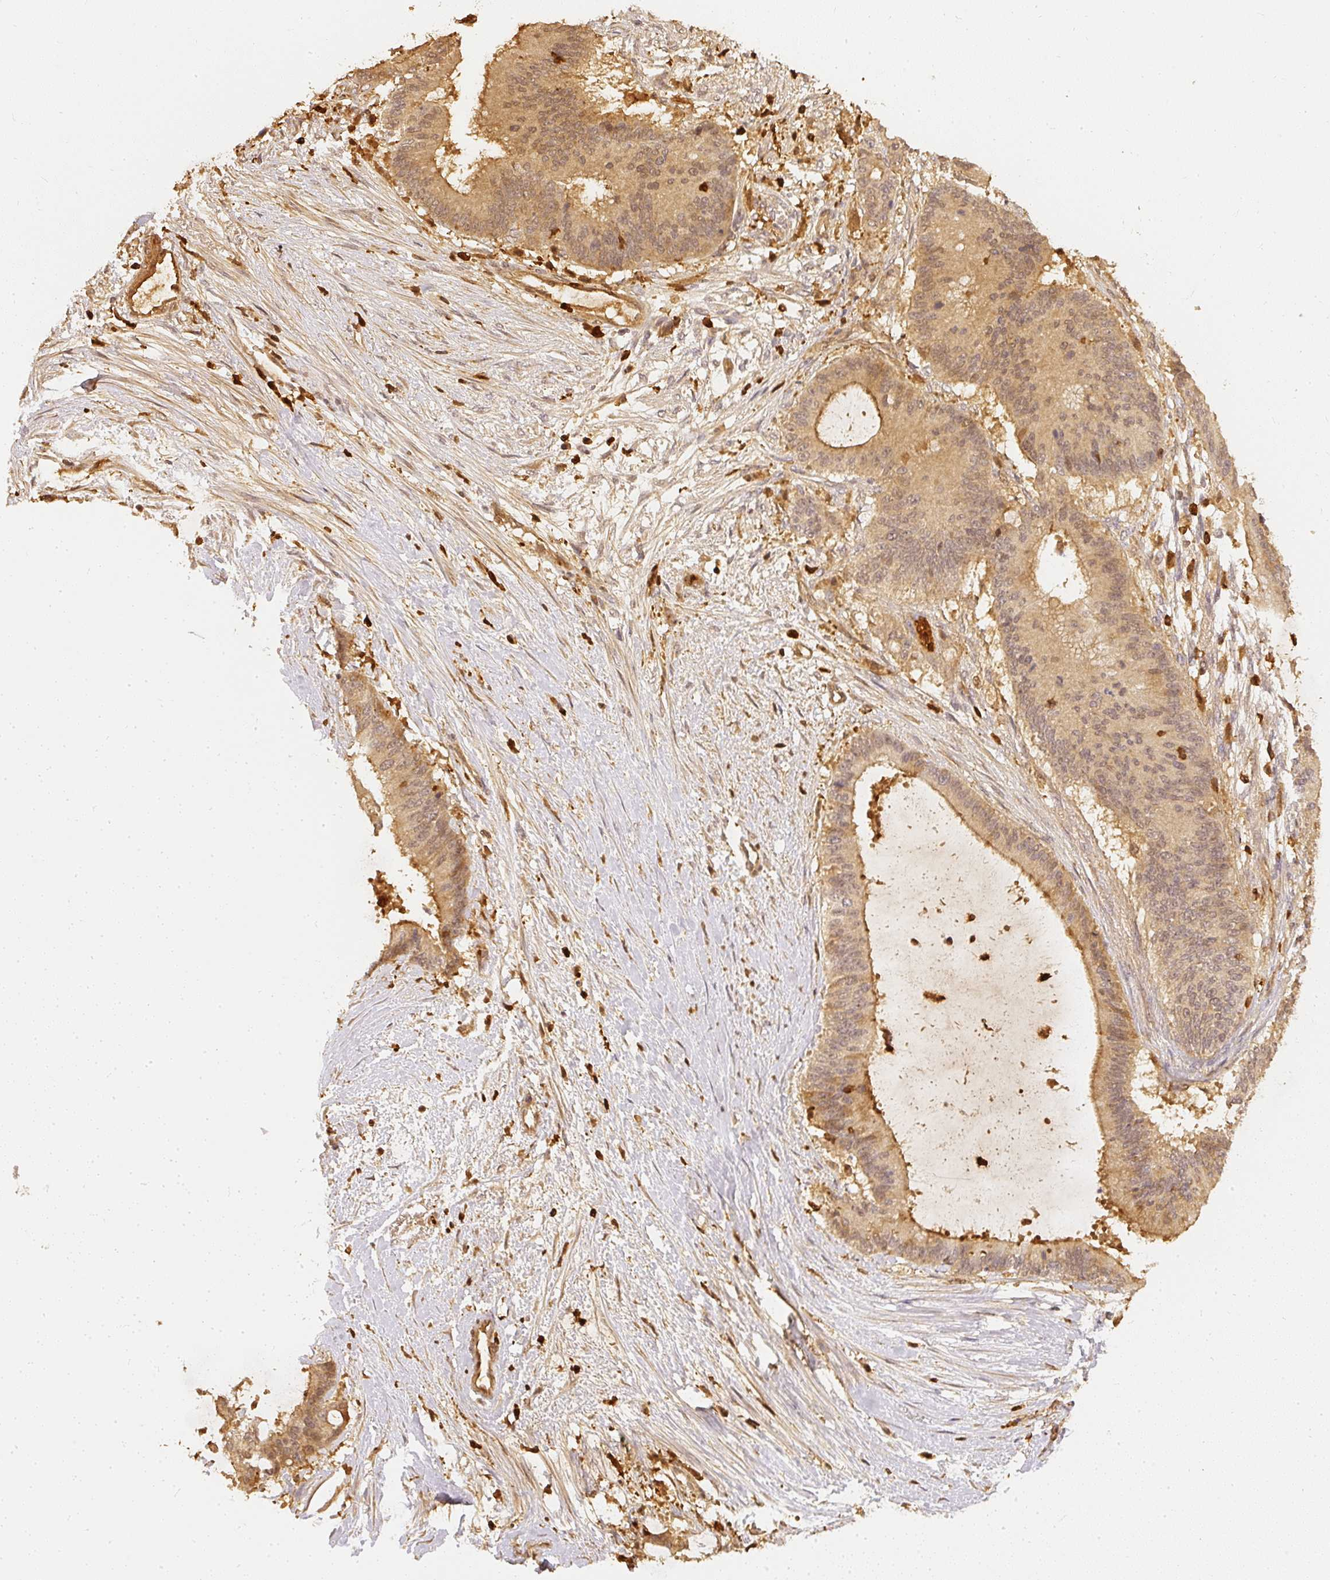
{"staining": {"intensity": "moderate", "quantity": ">75%", "location": "cytoplasmic/membranous,nuclear"}, "tissue": "liver cancer", "cell_type": "Tumor cells", "image_type": "cancer", "snomed": [{"axis": "morphology", "description": "Normal tissue, NOS"}, {"axis": "morphology", "description": "Cholangiocarcinoma"}, {"axis": "topography", "description": "Liver"}, {"axis": "topography", "description": "Peripheral nerve tissue"}], "caption": "Human liver cancer (cholangiocarcinoma) stained with a brown dye shows moderate cytoplasmic/membranous and nuclear positive expression in about >75% of tumor cells.", "gene": "PFN1", "patient": {"sex": "female", "age": 73}}